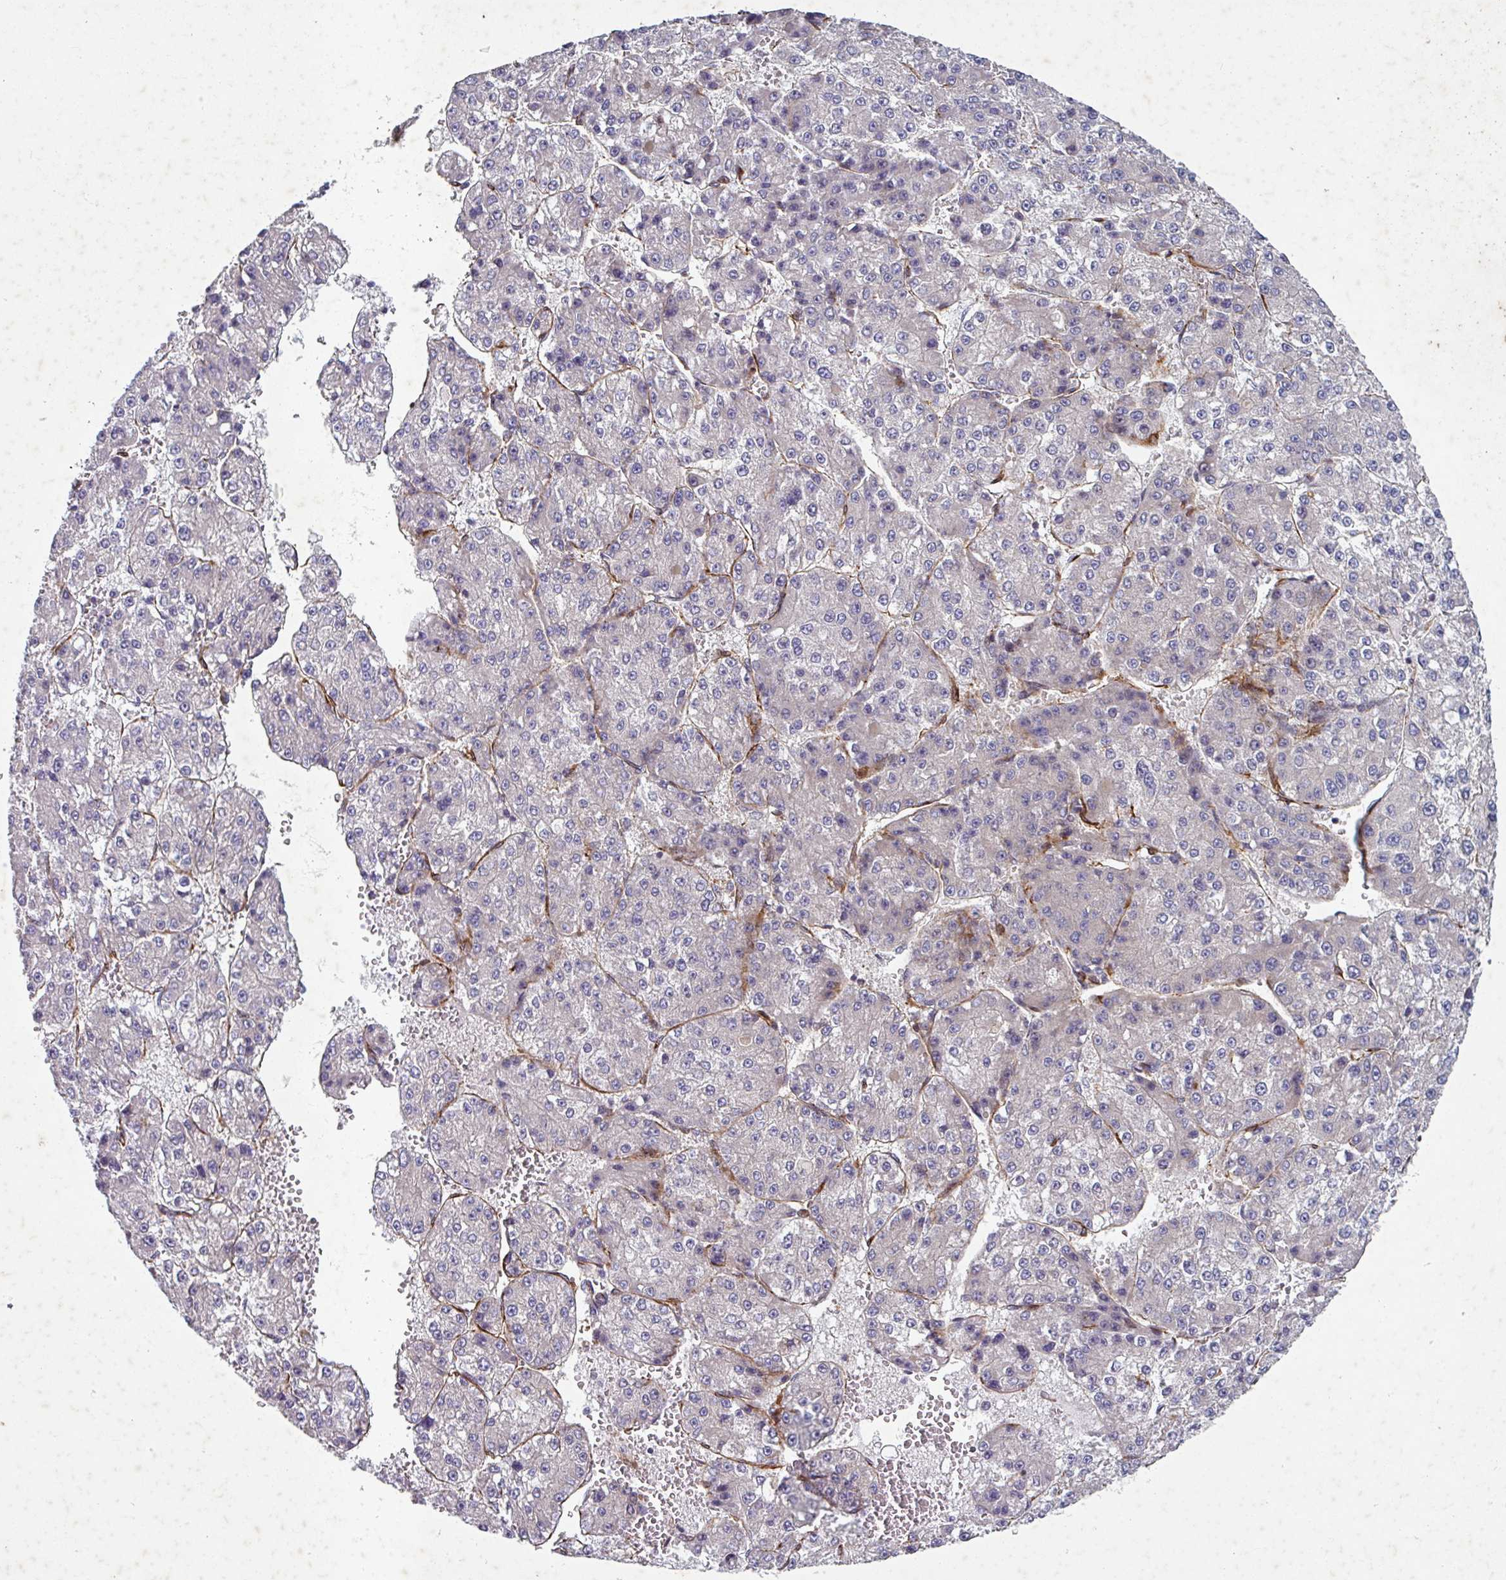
{"staining": {"intensity": "negative", "quantity": "none", "location": "none"}, "tissue": "liver cancer", "cell_type": "Tumor cells", "image_type": "cancer", "snomed": [{"axis": "morphology", "description": "Carcinoma, Hepatocellular, NOS"}, {"axis": "topography", "description": "Liver"}], "caption": "Tumor cells are negative for protein expression in human liver cancer (hepatocellular carcinoma).", "gene": "ATP2C2", "patient": {"sex": "female", "age": 73}}